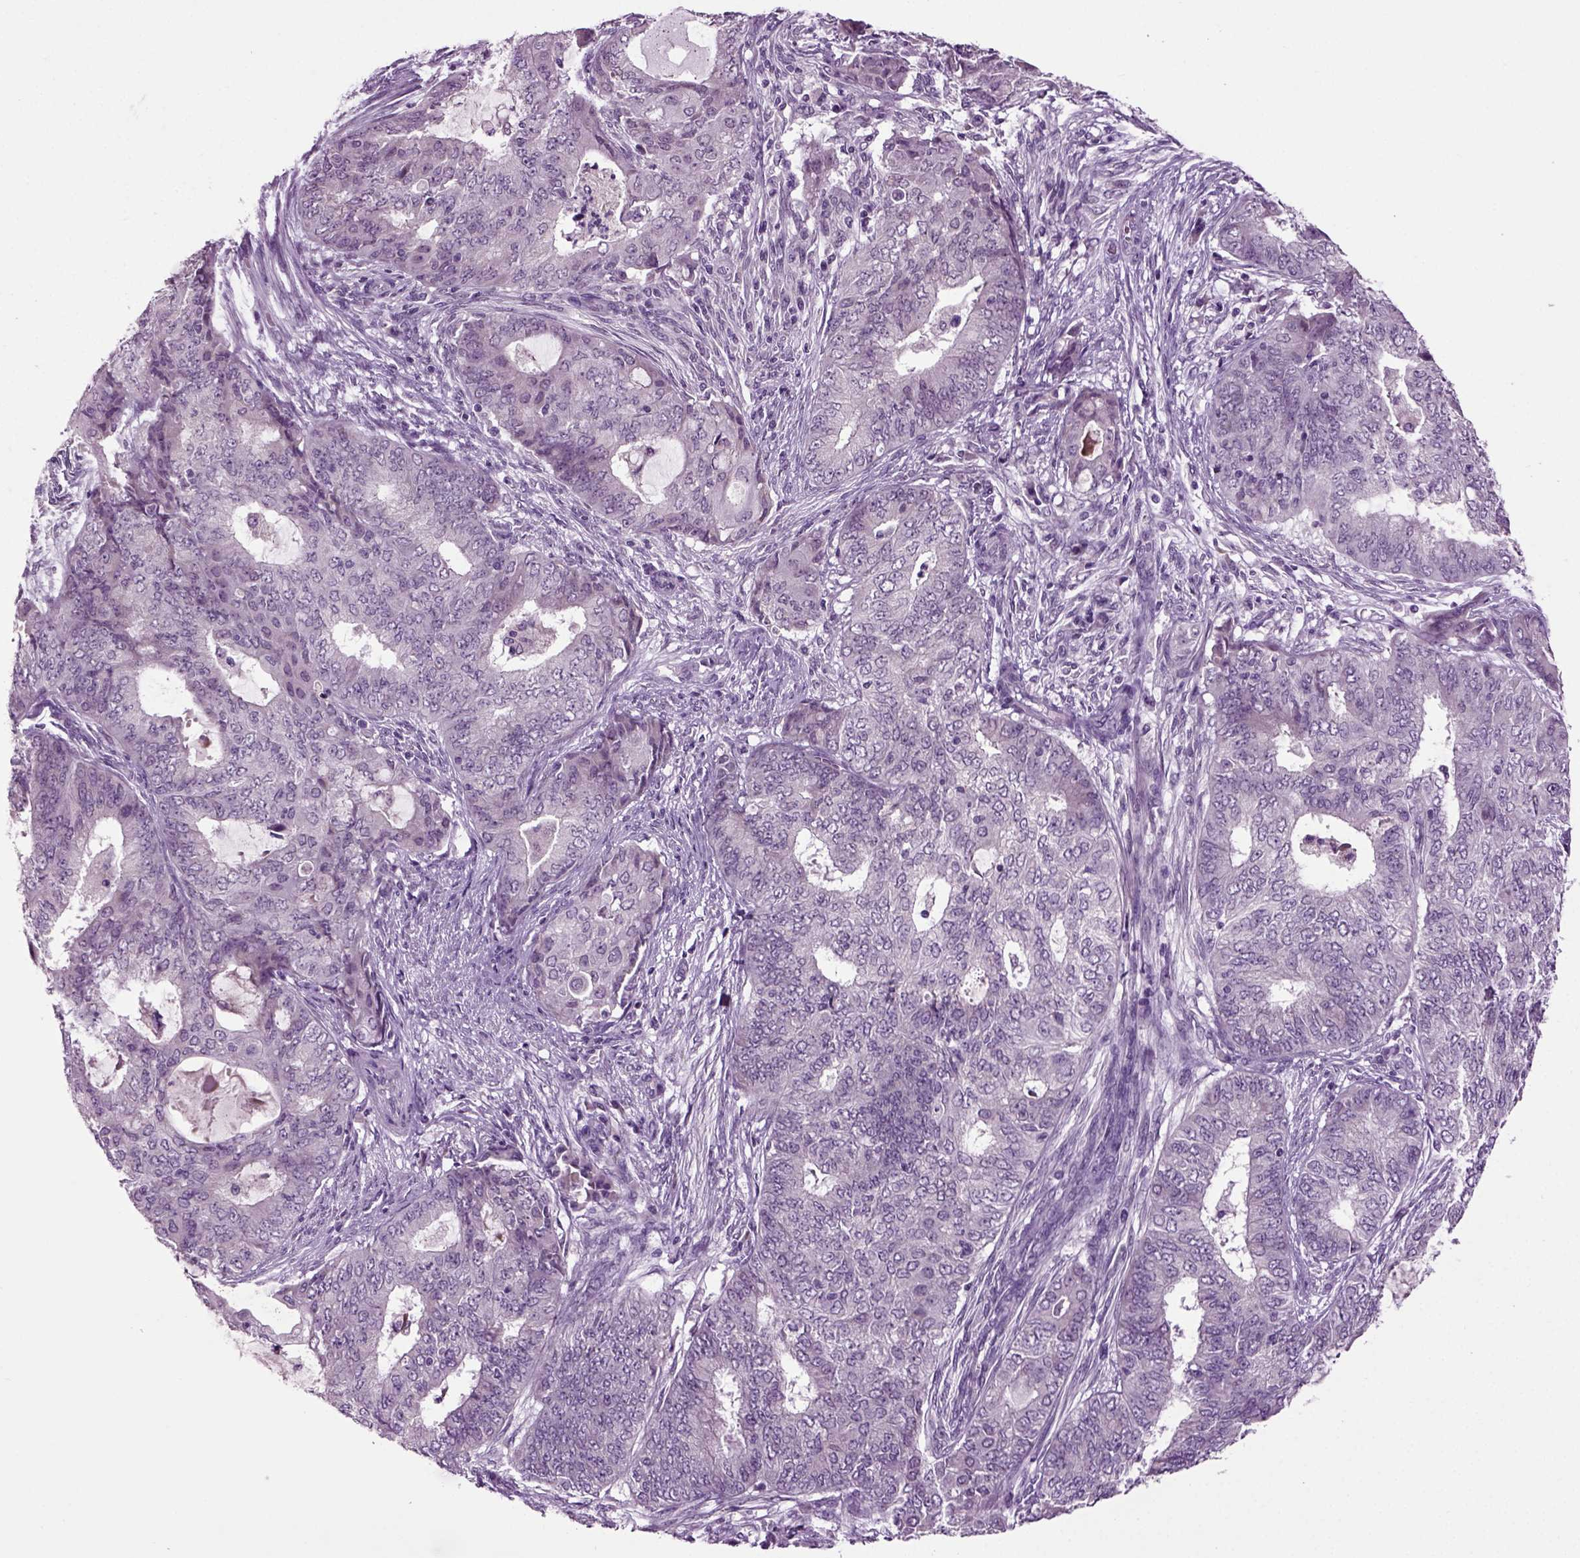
{"staining": {"intensity": "negative", "quantity": "none", "location": "none"}, "tissue": "endometrial cancer", "cell_type": "Tumor cells", "image_type": "cancer", "snomed": [{"axis": "morphology", "description": "Adenocarcinoma, NOS"}, {"axis": "topography", "description": "Endometrium"}], "caption": "Immunohistochemical staining of adenocarcinoma (endometrial) shows no significant staining in tumor cells.", "gene": "SPATA17", "patient": {"sex": "female", "age": 62}}